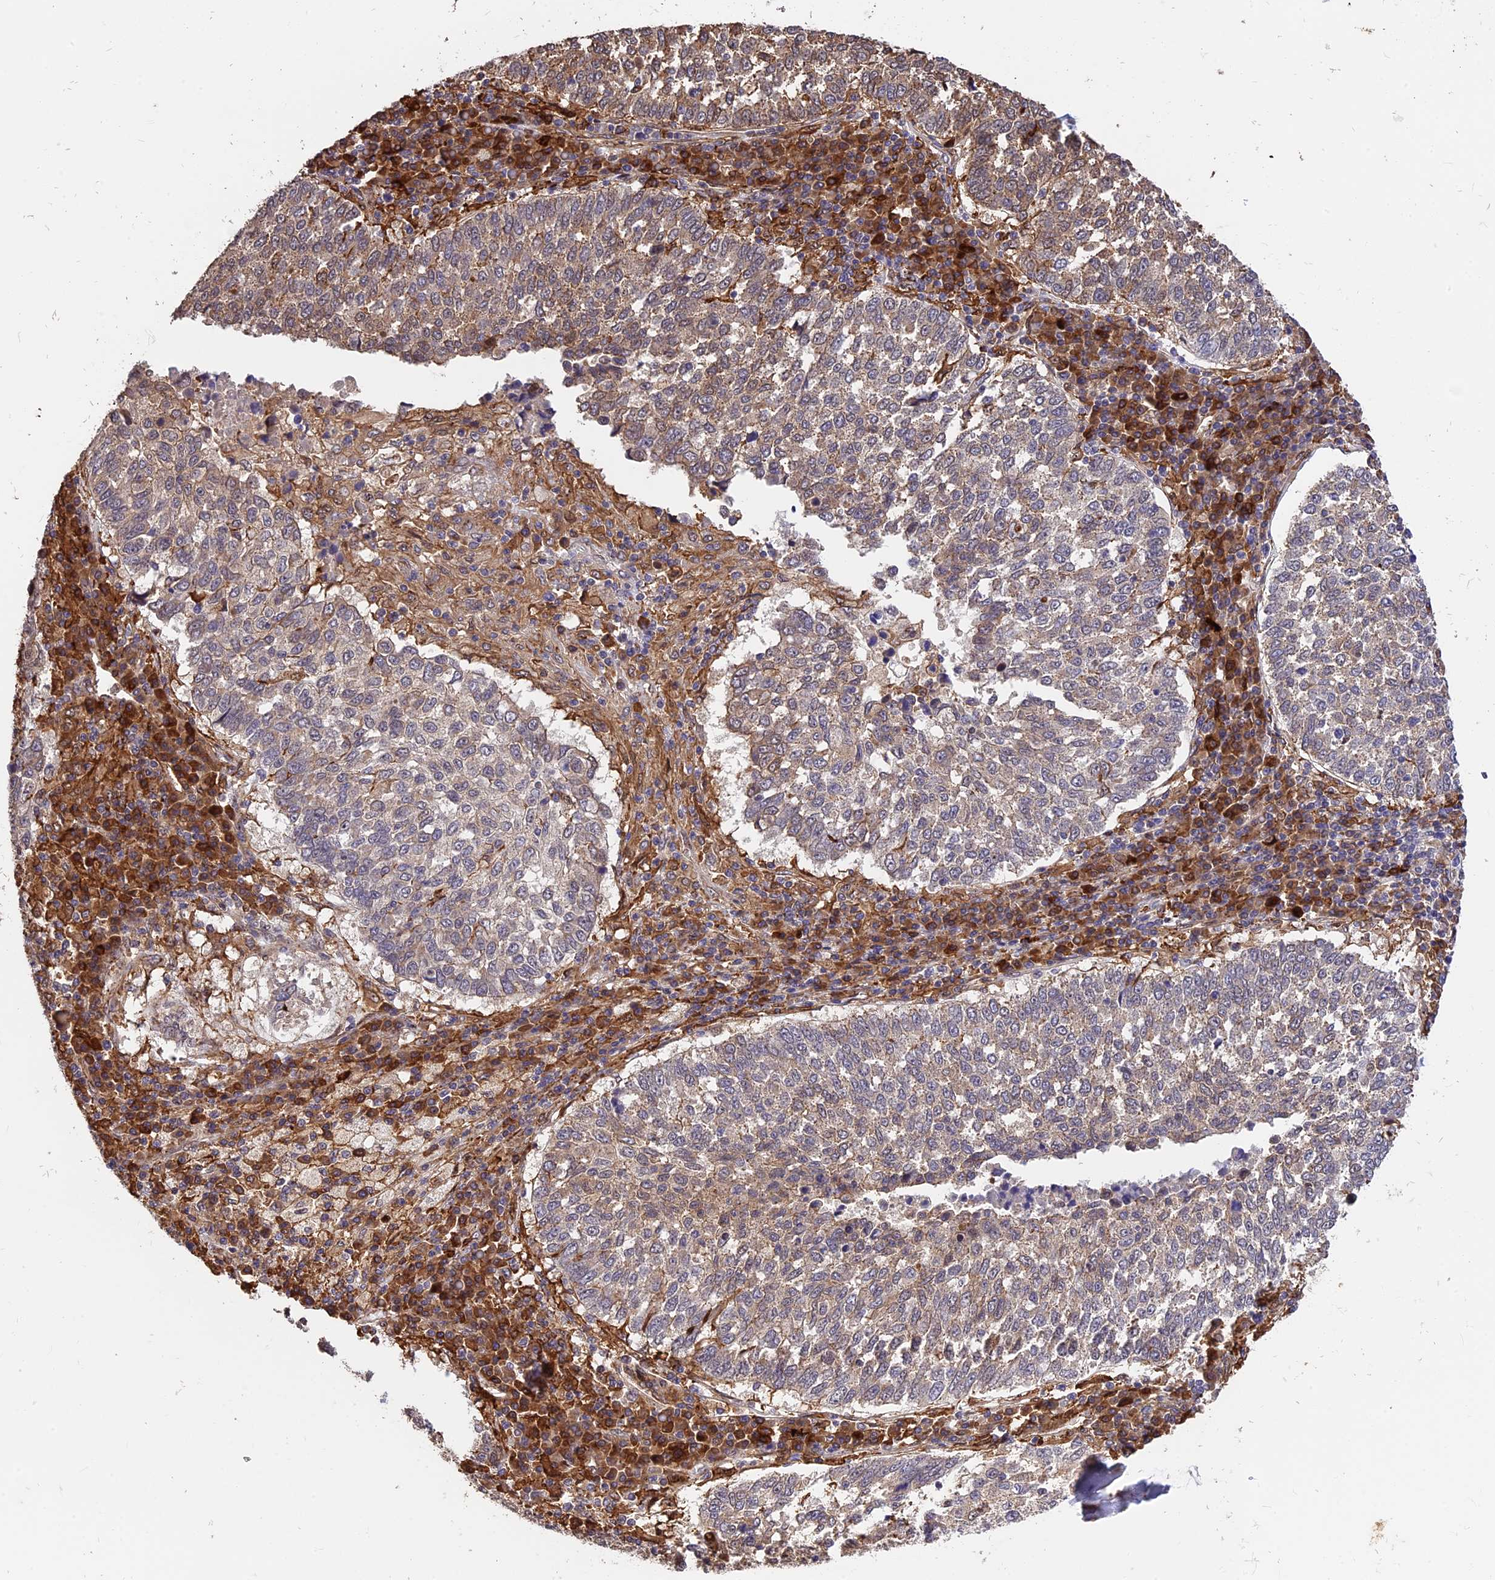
{"staining": {"intensity": "weak", "quantity": "25%-75%", "location": "cytoplasmic/membranous"}, "tissue": "lung cancer", "cell_type": "Tumor cells", "image_type": "cancer", "snomed": [{"axis": "morphology", "description": "Squamous cell carcinoma, NOS"}, {"axis": "topography", "description": "Lung"}], "caption": "Lung cancer stained with a brown dye demonstrates weak cytoplasmic/membranous positive expression in approximately 25%-75% of tumor cells.", "gene": "HERPUD1", "patient": {"sex": "male", "age": 73}}